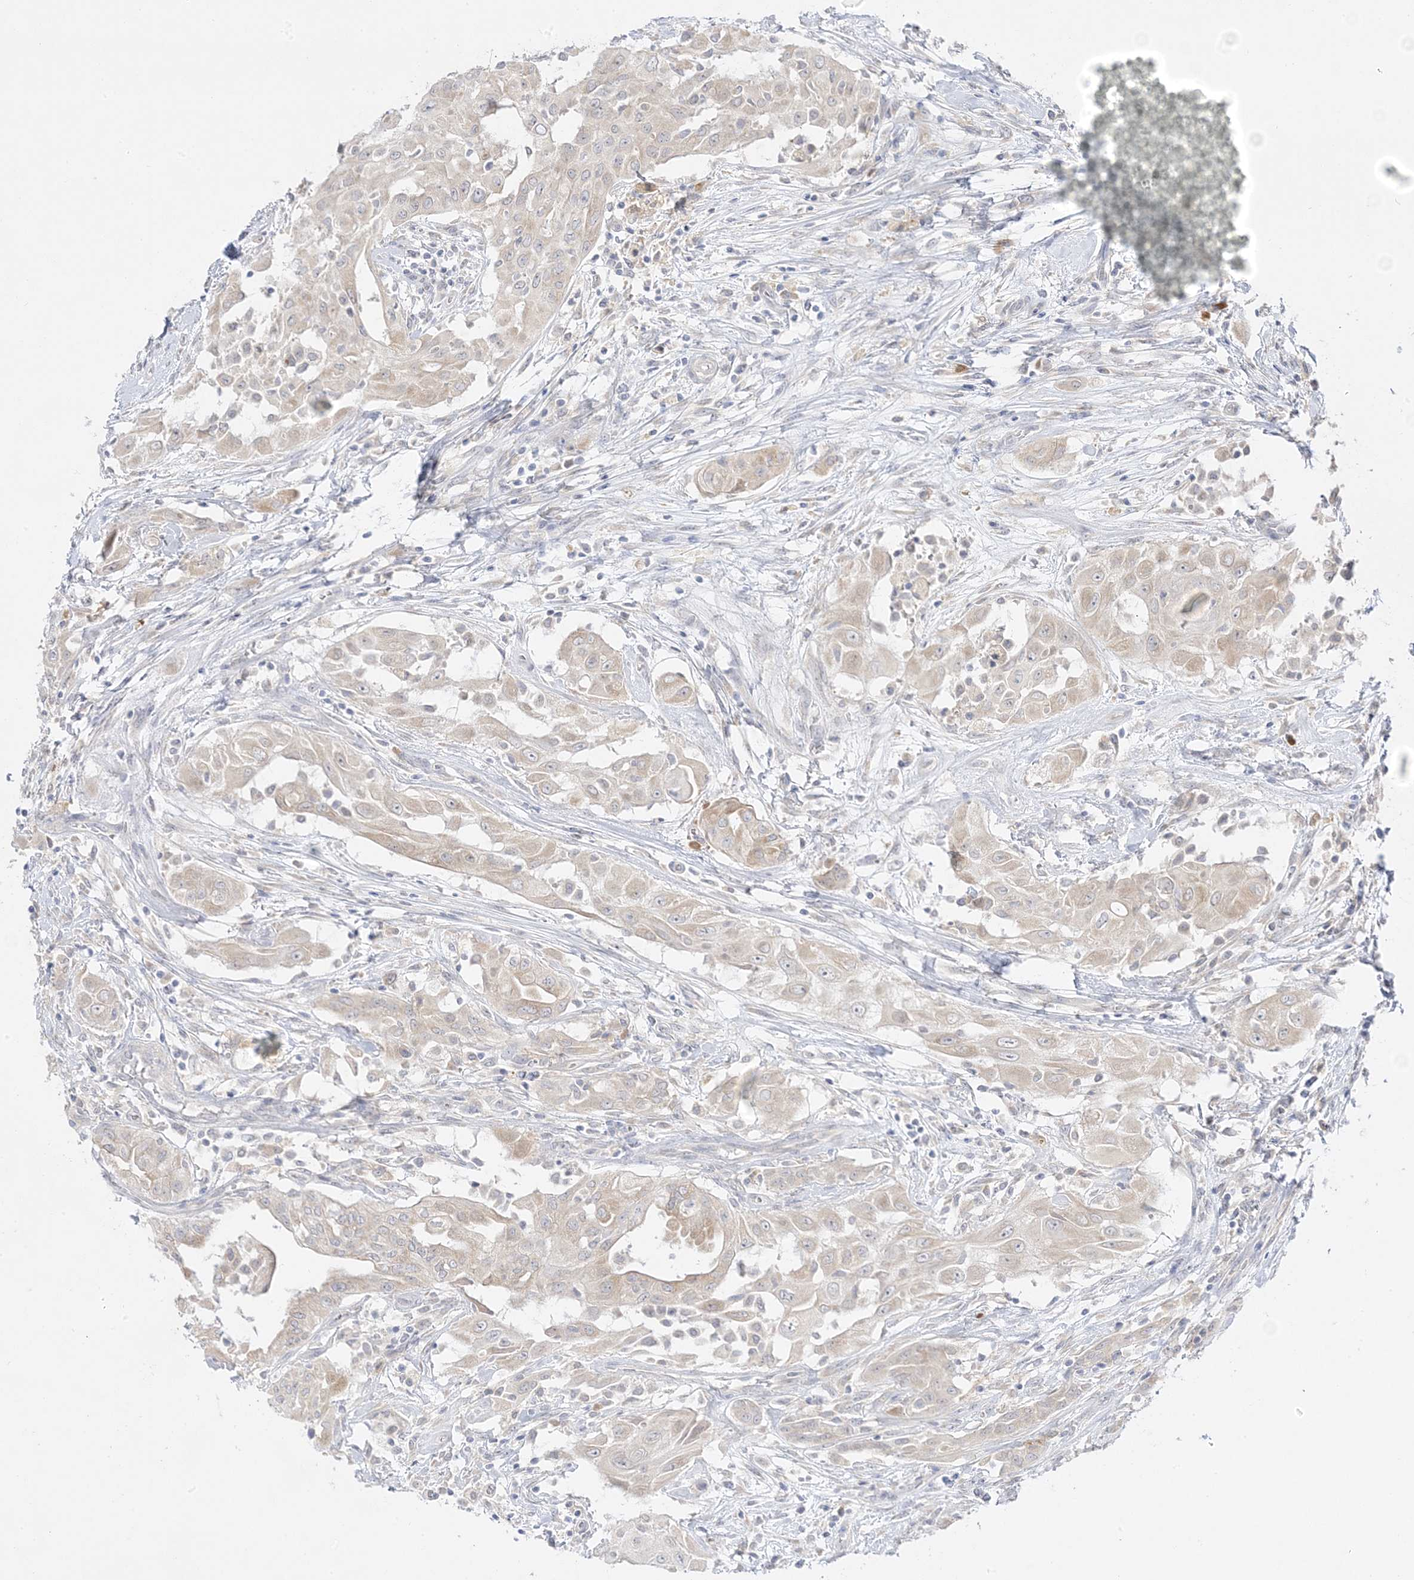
{"staining": {"intensity": "weak", "quantity": "<25%", "location": "cytoplasmic/membranous"}, "tissue": "thyroid cancer", "cell_type": "Tumor cells", "image_type": "cancer", "snomed": [{"axis": "morphology", "description": "Papillary adenocarcinoma, NOS"}, {"axis": "topography", "description": "Thyroid gland"}], "caption": "Tumor cells are negative for protein expression in human thyroid cancer (papillary adenocarcinoma). The staining was performed using DAB to visualize the protein expression in brown, while the nuclei were stained in blue with hematoxylin (Magnification: 20x).", "gene": "C2CD2", "patient": {"sex": "female", "age": 59}}